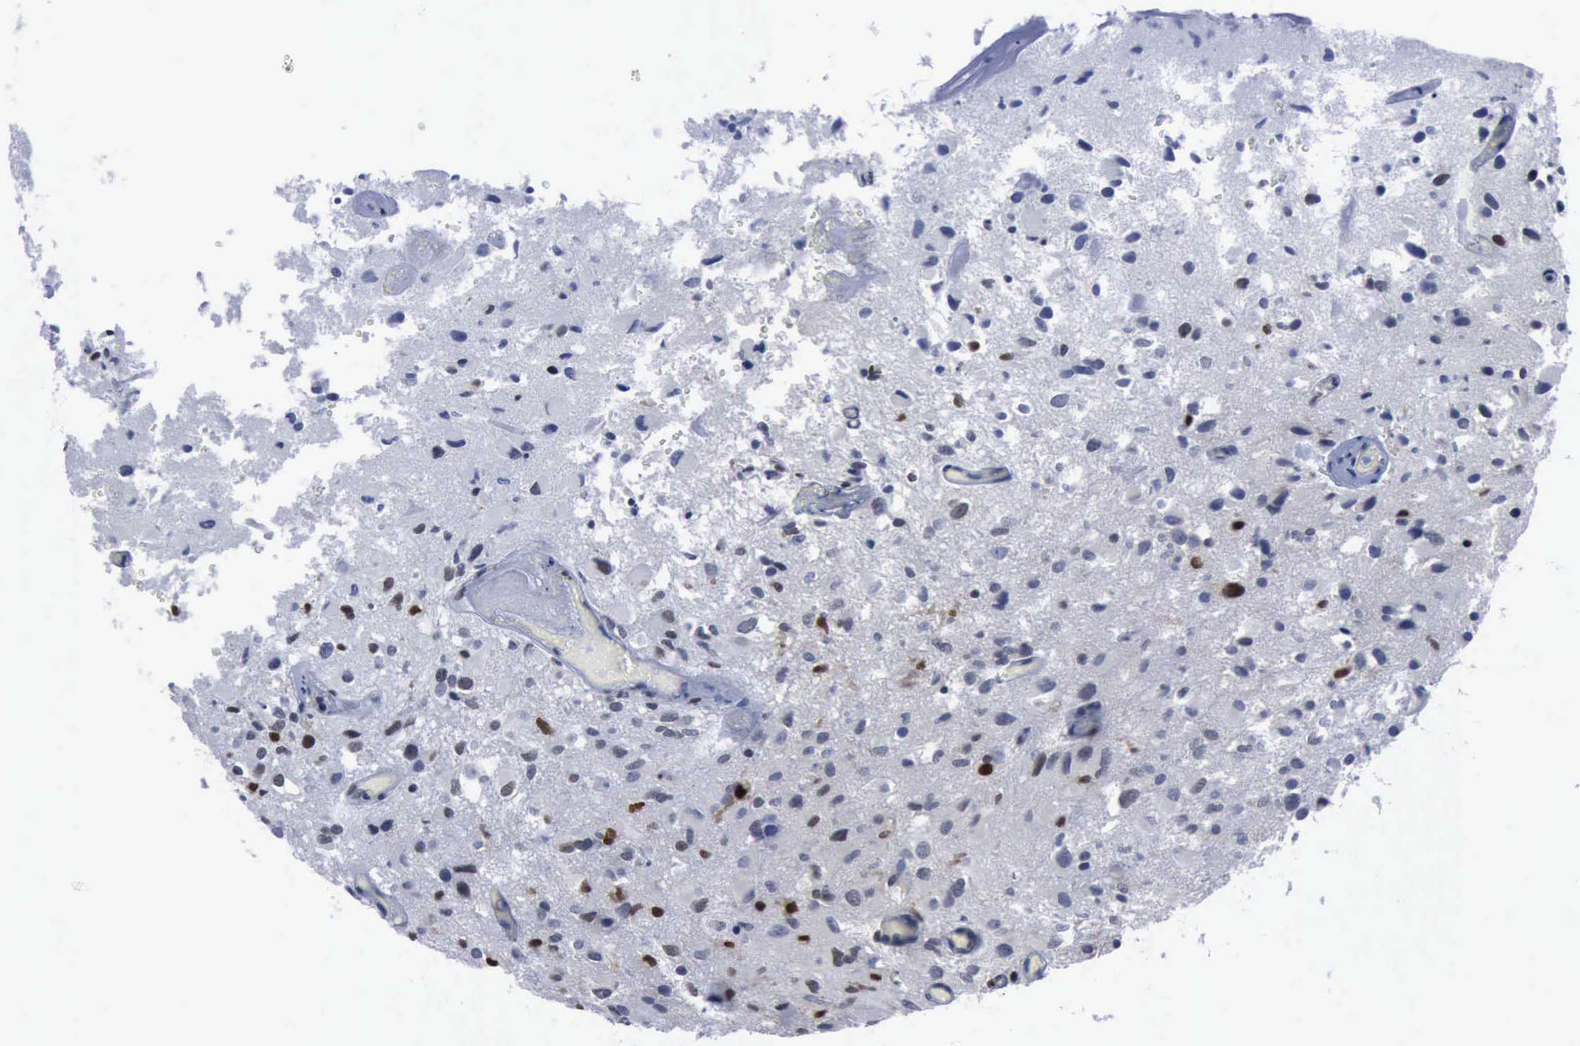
{"staining": {"intensity": "weak", "quantity": "25%-75%", "location": "nuclear"}, "tissue": "glioma", "cell_type": "Tumor cells", "image_type": "cancer", "snomed": [{"axis": "morphology", "description": "Glioma, malignant, High grade"}, {"axis": "topography", "description": "Brain"}], "caption": "Immunohistochemical staining of human malignant glioma (high-grade) displays weak nuclear protein staining in about 25%-75% of tumor cells.", "gene": "PCNA", "patient": {"sex": "male", "age": 69}}